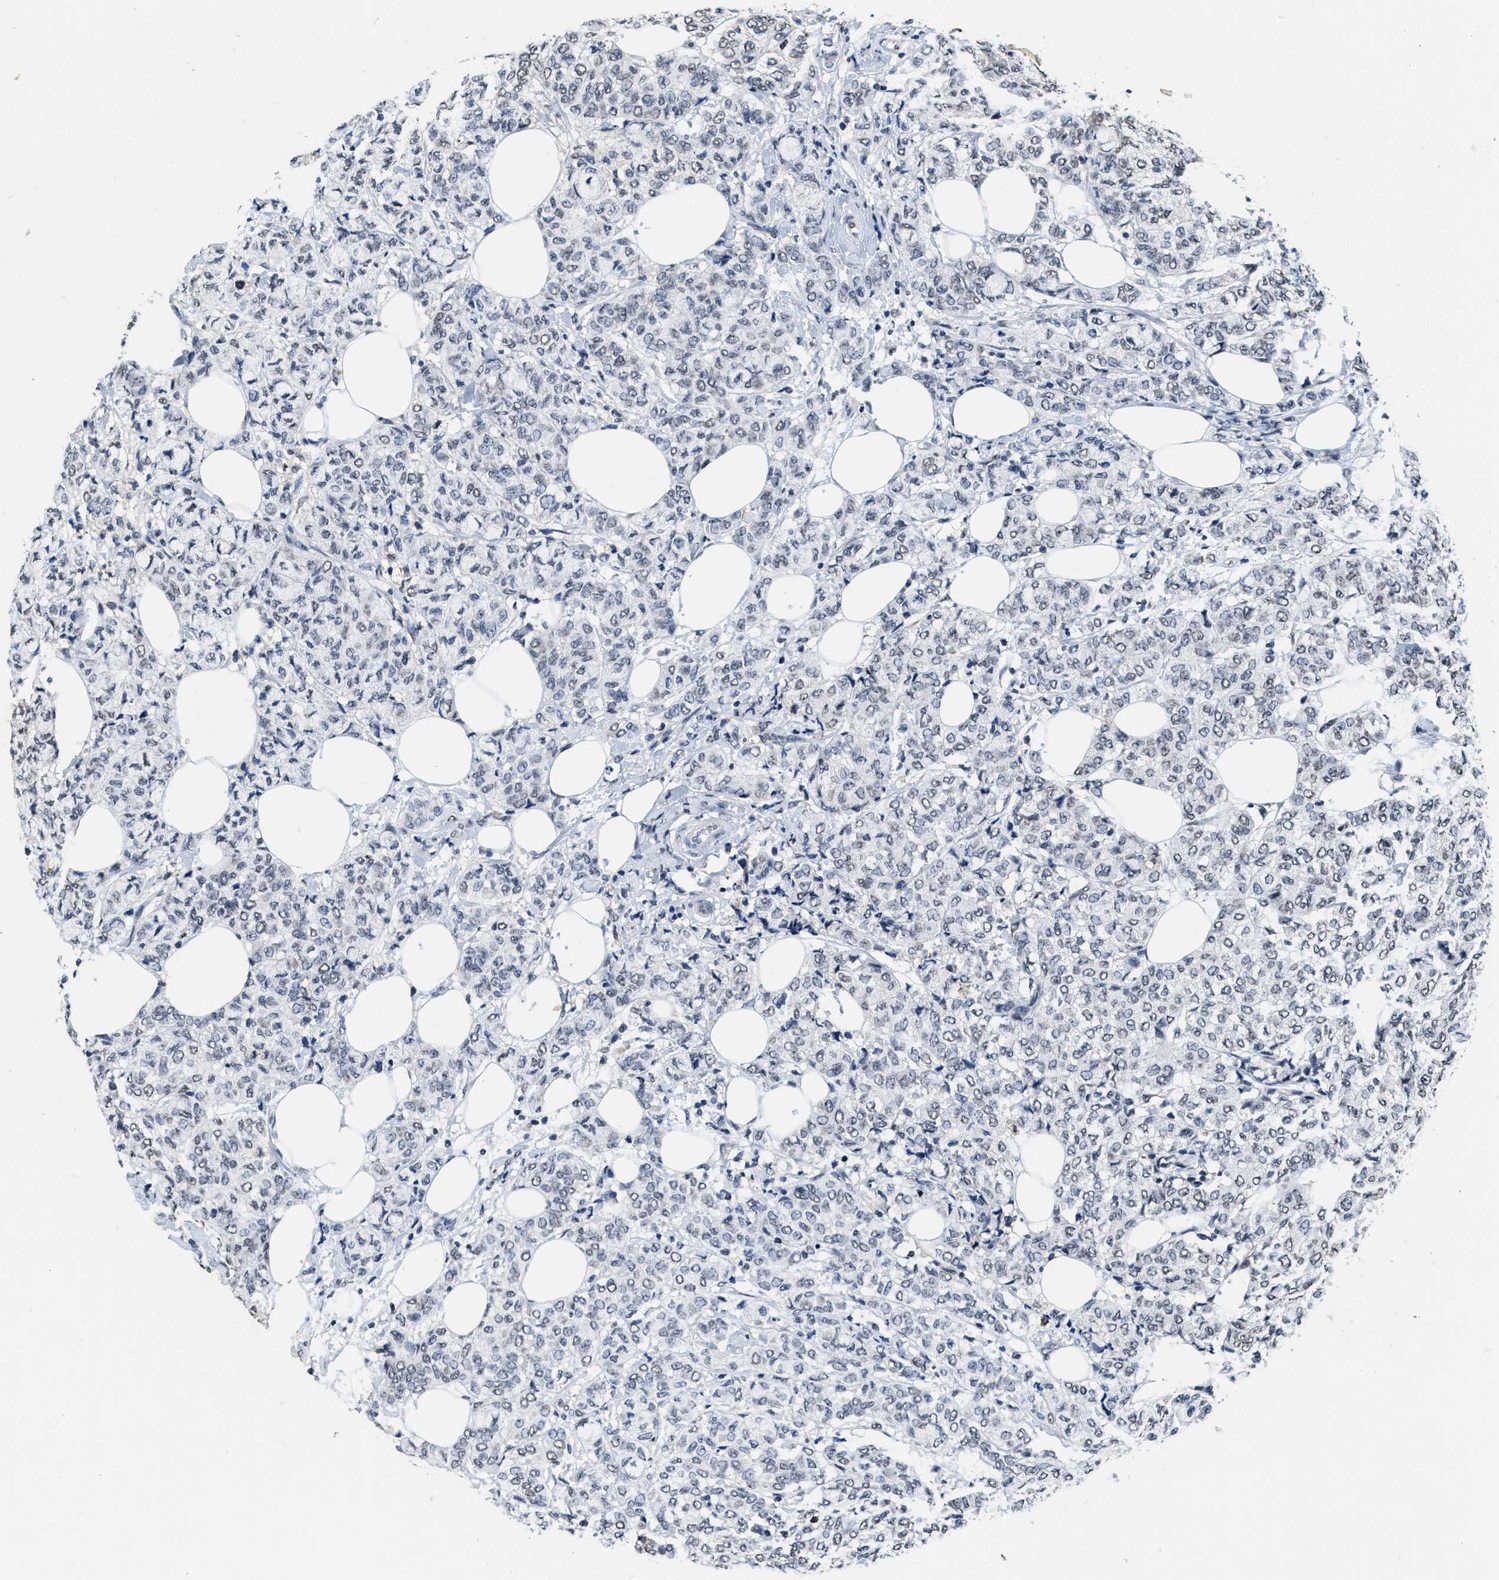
{"staining": {"intensity": "negative", "quantity": "none", "location": "none"}, "tissue": "breast cancer", "cell_type": "Tumor cells", "image_type": "cancer", "snomed": [{"axis": "morphology", "description": "Lobular carcinoma"}, {"axis": "topography", "description": "Breast"}], "caption": "Tumor cells show no significant protein expression in lobular carcinoma (breast).", "gene": "SUPT16H", "patient": {"sex": "female", "age": 60}}